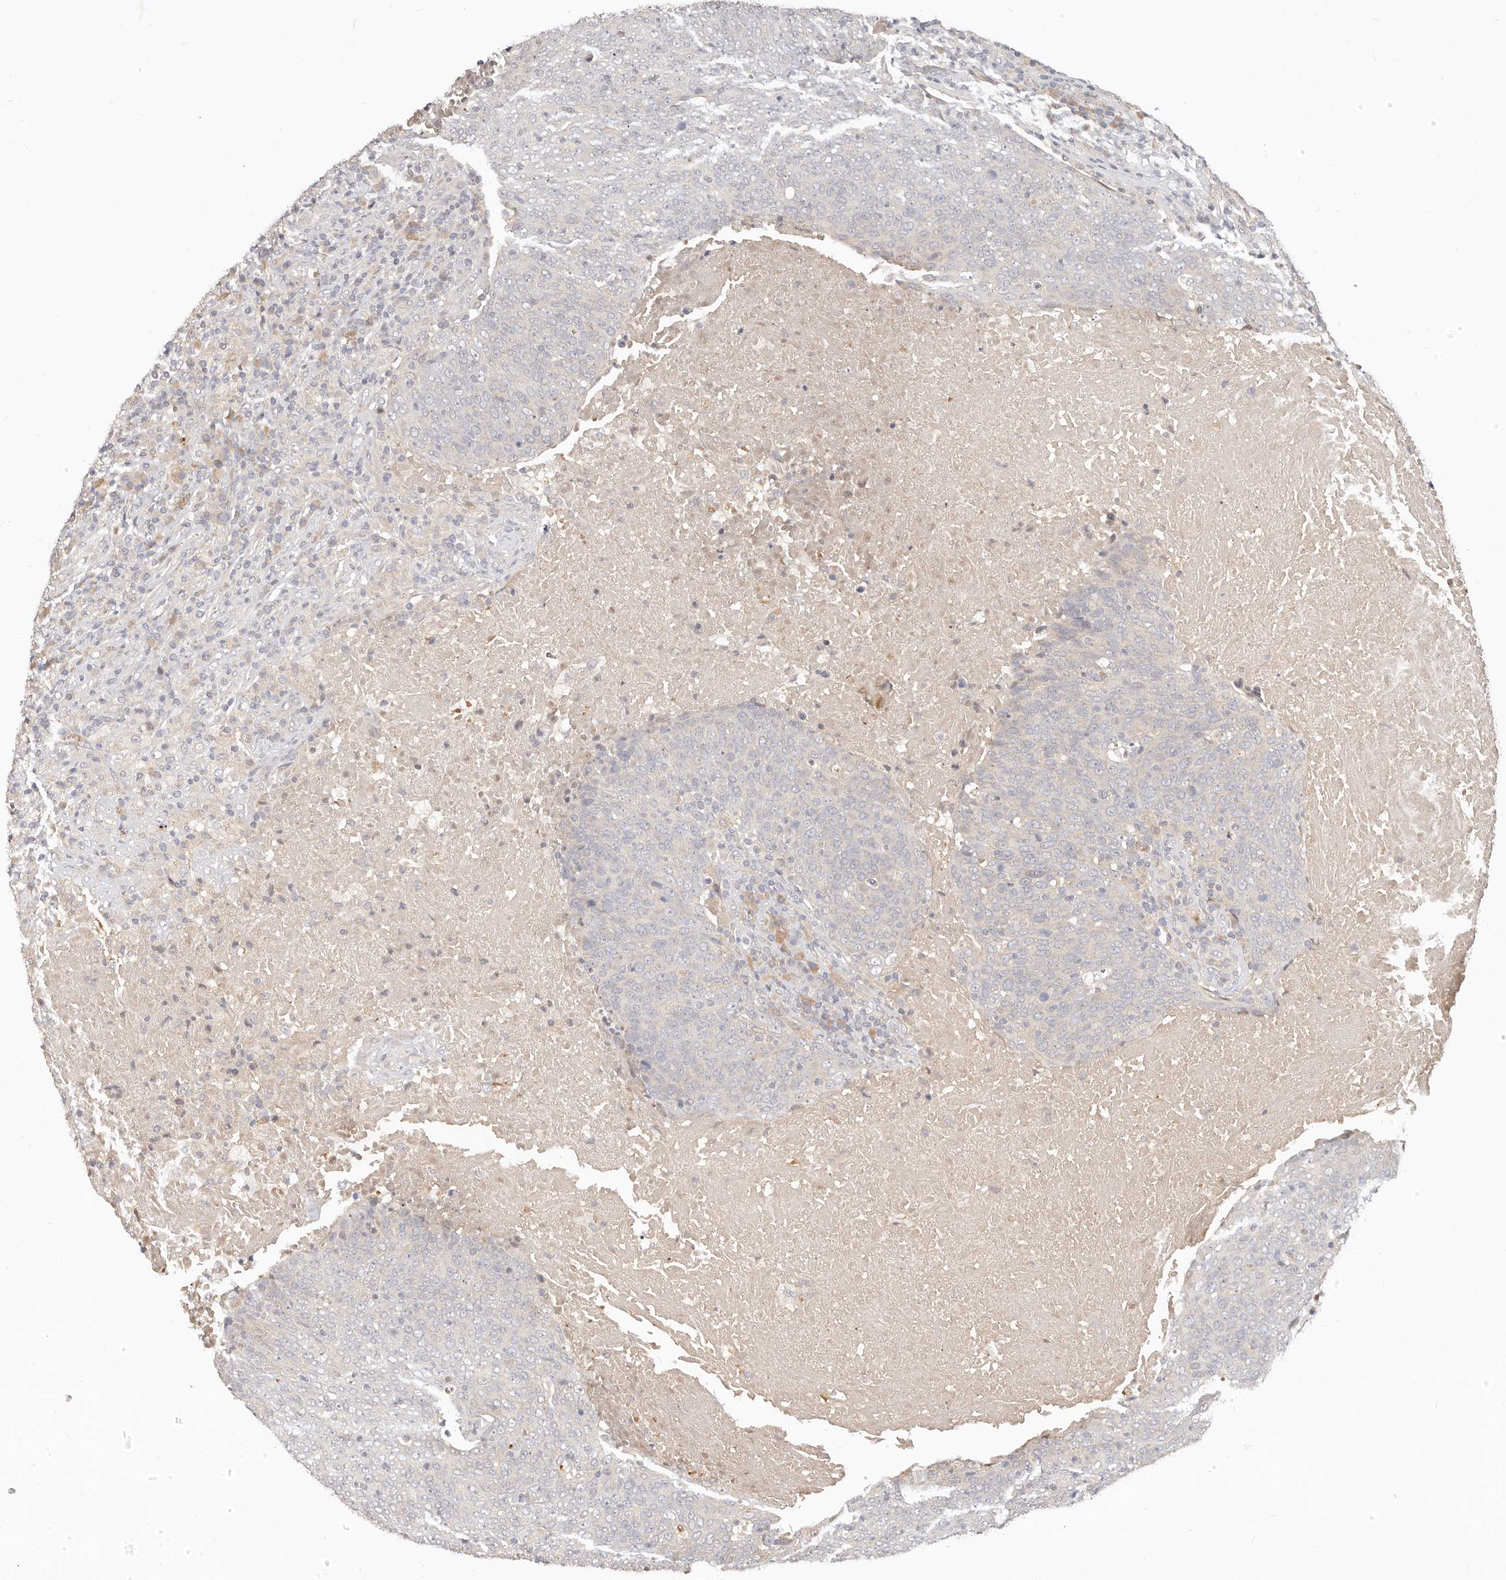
{"staining": {"intensity": "negative", "quantity": "none", "location": "none"}, "tissue": "head and neck cancer", "cell_type": "Tumor cells", "image_type": "cancer", "snomed": [{"axis": "morphology", "description": "Squamous cell carcinoma, NOS"}, {"axis": "morphology", "description": "Squamous cell carcinoma, metastatic, NOS"}, {"axis": "topography", "description": "Lymph node"}, {"axis": "topography", "description": "Head-Neck"}], "caption": "This image is of squamous cell carcinoma (head and neck) stained with immunohistochemistry (IHC) to label a protein in brown with the nuclei are counter-stained blue. There is no staining in tumor cells. (DAB immunohistochemistry (IHC), high magnification).", "gene": "USP49", "patient": {"sex": "male", "age": 62}}